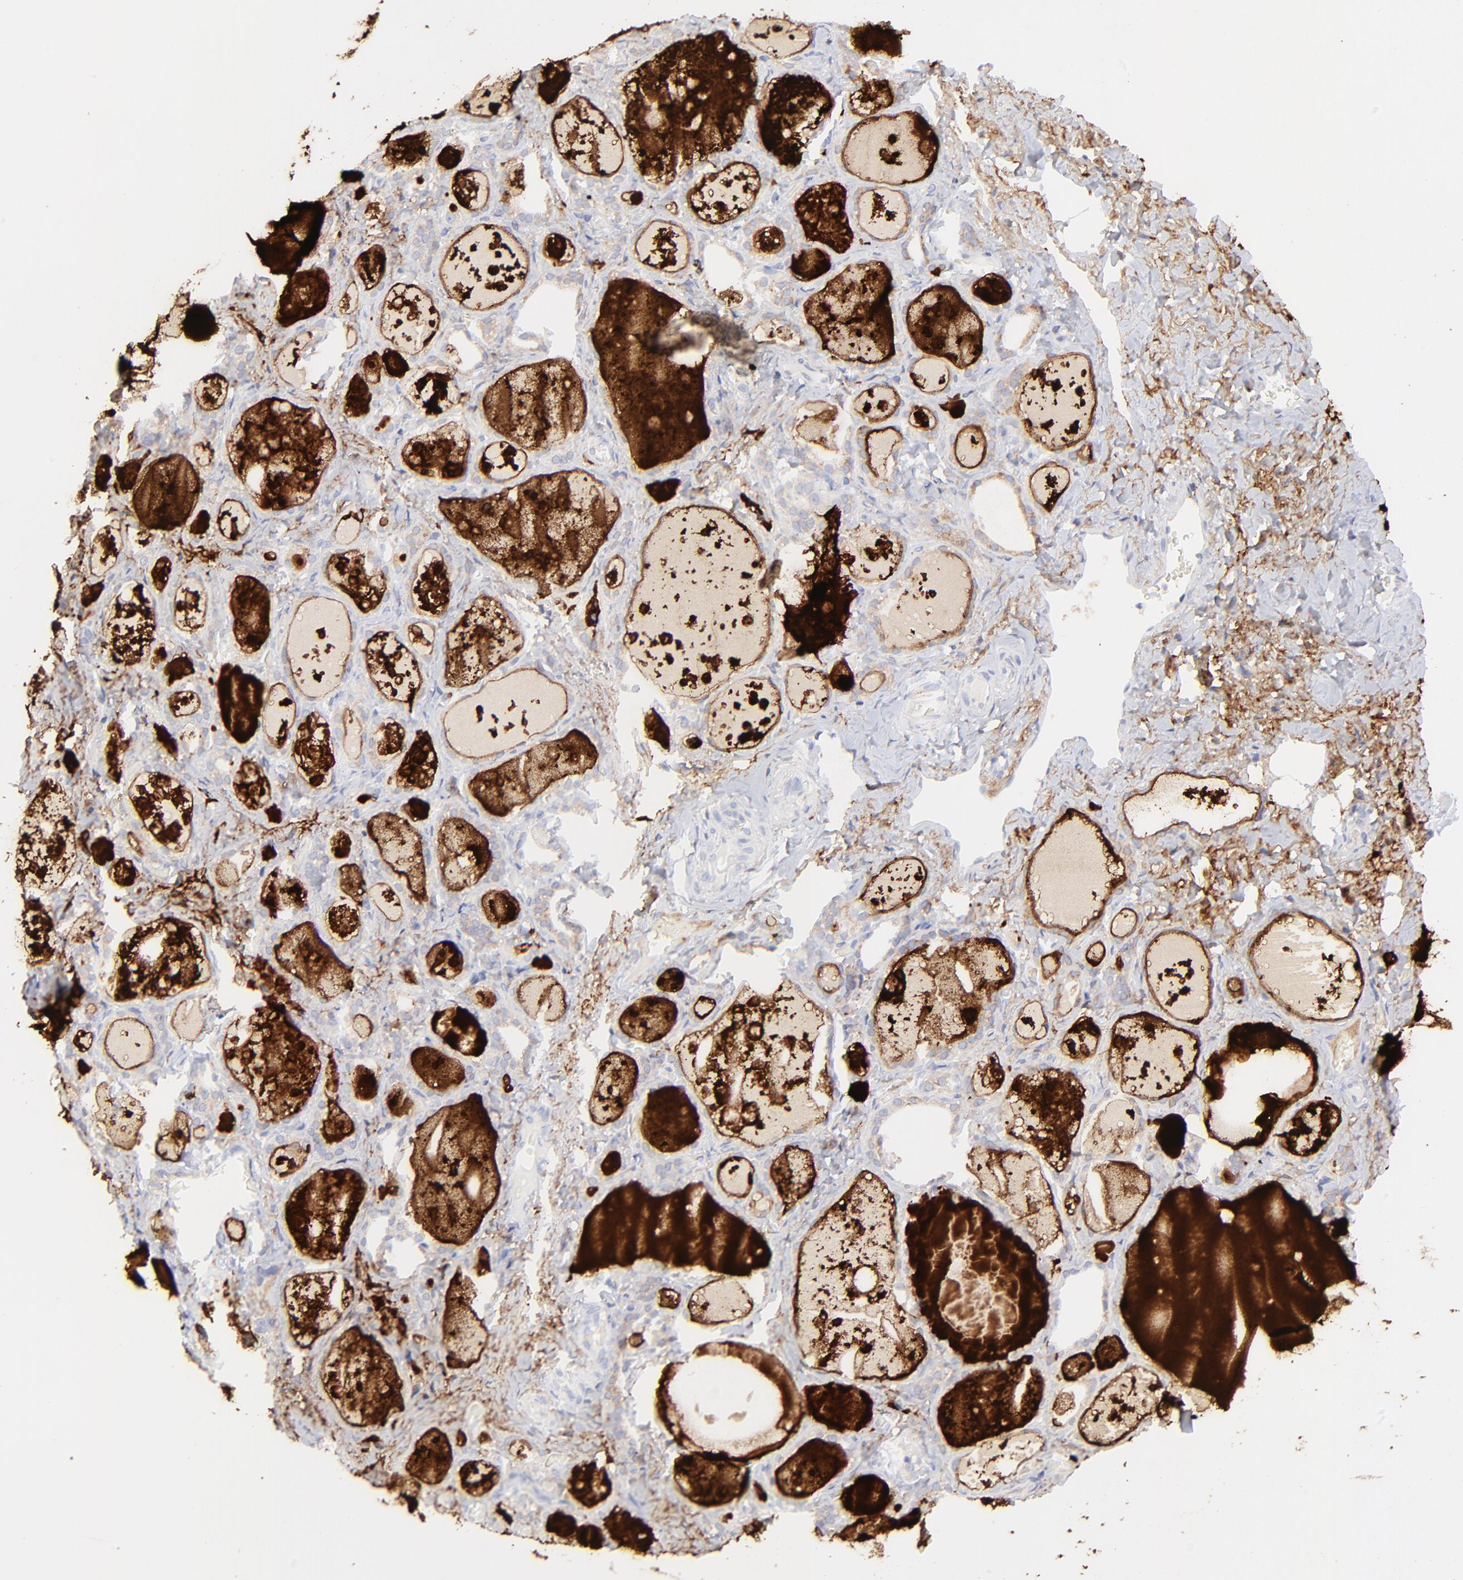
{"staining": {"intensity": "moderate", "quantity": ">75%", "location": "cytoplasmic/membranous"}, "tissue": "thyroid gland", "cell_type": "Glandular cells", "image_type": "normal", "snomed": [{"axis": "morphology", "description": "Normal tissue, NOS"}, {"axis": "topography", "description": "Thyroid gland"}], "caption": "Moderate cytoplasmic/membranous protein expression is identified in approximately >75% of glandular cells in thyroid gland. (DAB IHC with brightfield microscopy, high magnification).", "gene": "LHFPL1", "patient": {"sex": "female", "age": 75}}